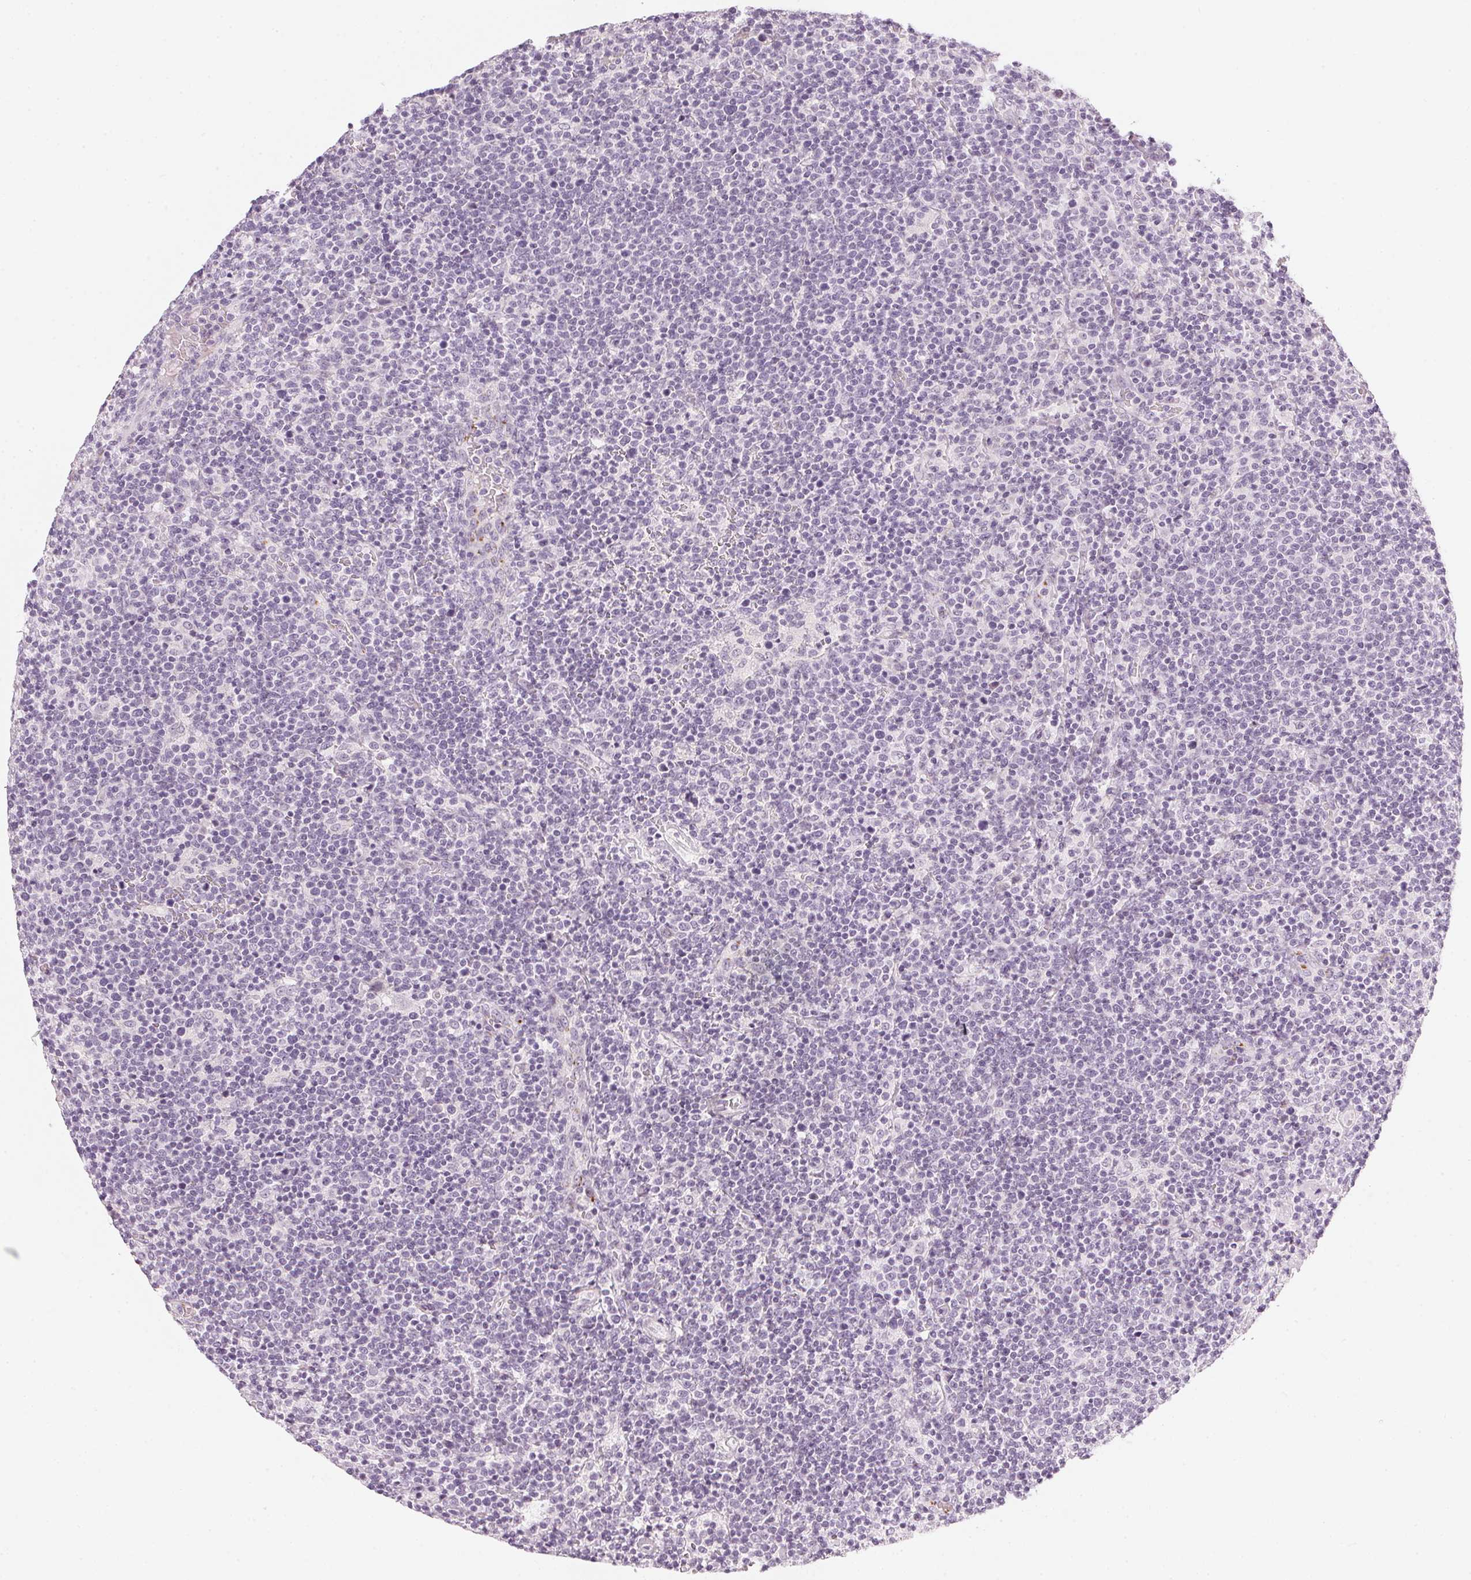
{"staining": {"intensity": "negative", "quantity": "none", "location": "none"}, "tissue": "lymphoma", "cell_type": "Tumor cells", "image_type": "cancer", "snomed": [{"axis": "morphology", "description": "Malignant lymphoma, non-Hodgkin's type, High grade"}, {"axis": "topography", "description": "Lymph node"}], "caption": "Immunohistochemical staining of human malignant lymphoma, non-Hodgkin's type (high-grade) reveals no significant expression in tumor cells.", "gene": "CHST4", "patient": {"sex": "male", "age": 61}}